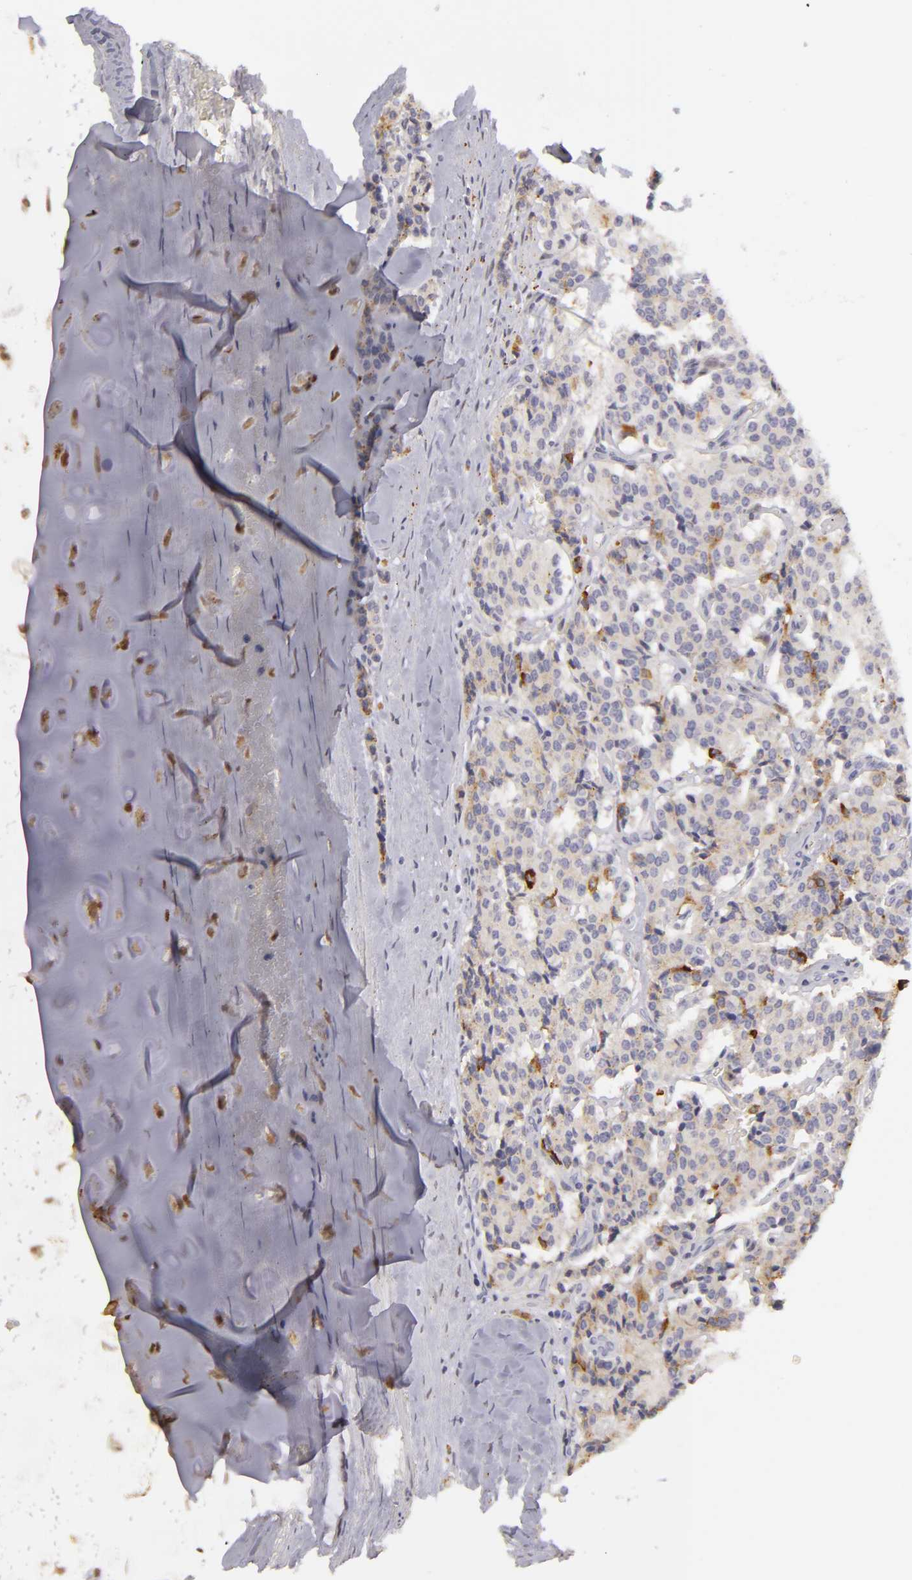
{"staining": {"intensity": "weak", "quantity": ">75%", "location": "cytoplasmic/membranous"}, "tissue": "carcinoid", "cell_type": "Tumor cells", "image_type": "cancer", "snomed": [{"axis": "morphology", "description": "Carcinoid, malignant, NOS"}, {"axis": "topography", "description": "Bronchus"}], "caption": "Carcinoid was stained to show a protein in brown. There is low levels of weak cytoplasmic/membranous staining in approximately >75% of tumor cells.", "gene": "EFS", "patient": {"sex": "male", "age": 55}}